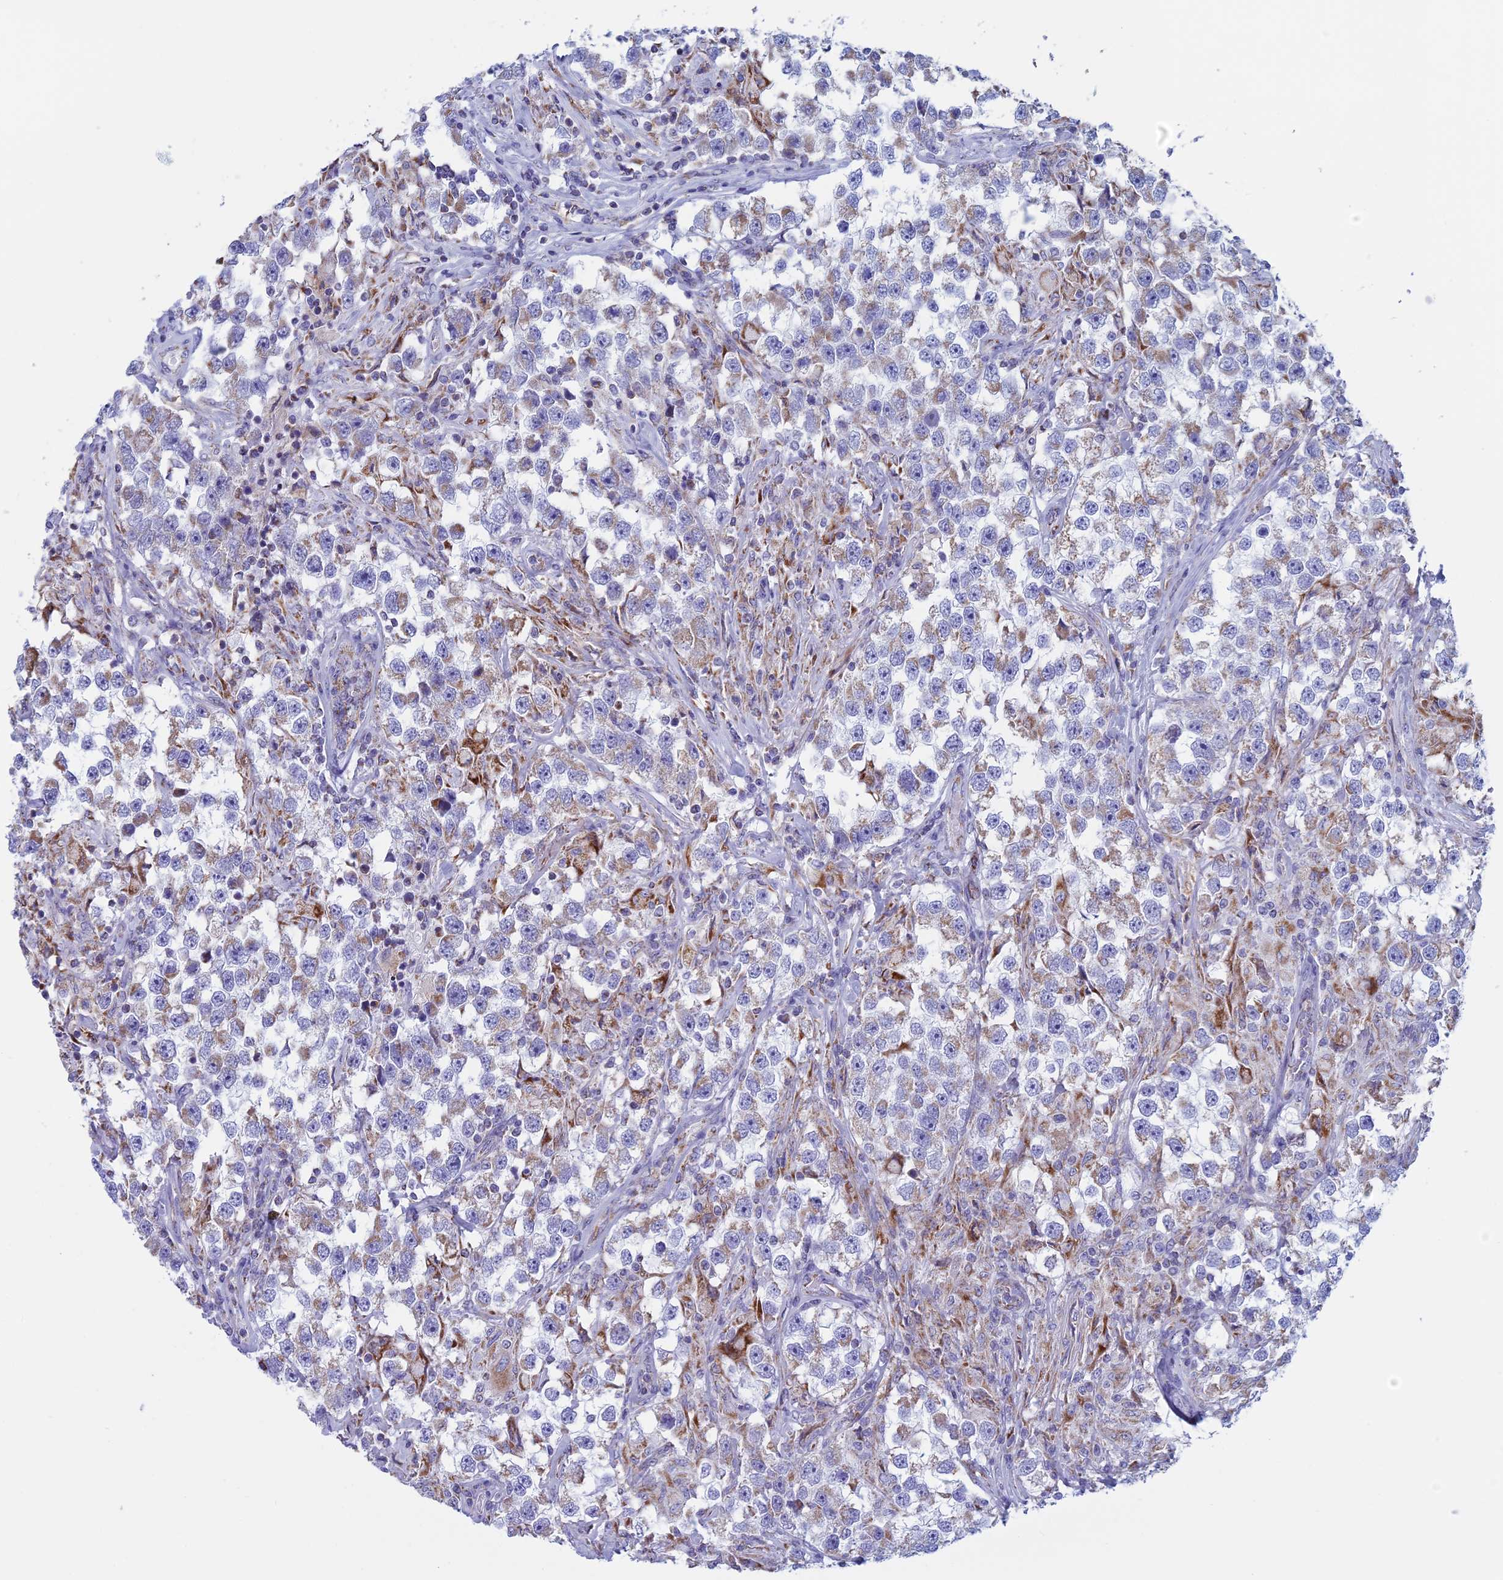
{"staining": {"intensity": "weak", "quantity": "25%-75%", "location": "cytoplasmic/membranous"}, "tissue": "testis cancer", "cell_type": "Tumor cells", "image_type": "cancer", "snomed": [{"axis": "morphology", "description": "Seminoma, NOS"}, {"axis": "topography", "description": "Testis"}], "caption": "IHC histopathology image of neoplastic tissue: human testis seminoma stained using IHC demonstrates low levels of weak protein expression localized specifically in the cytoplasmic/membranous of tumor cells, appearing as a cytoplasmic/membranous brown color.", "gene": "NDUFB9", "patient": {"sex": "male", "age": 46}}